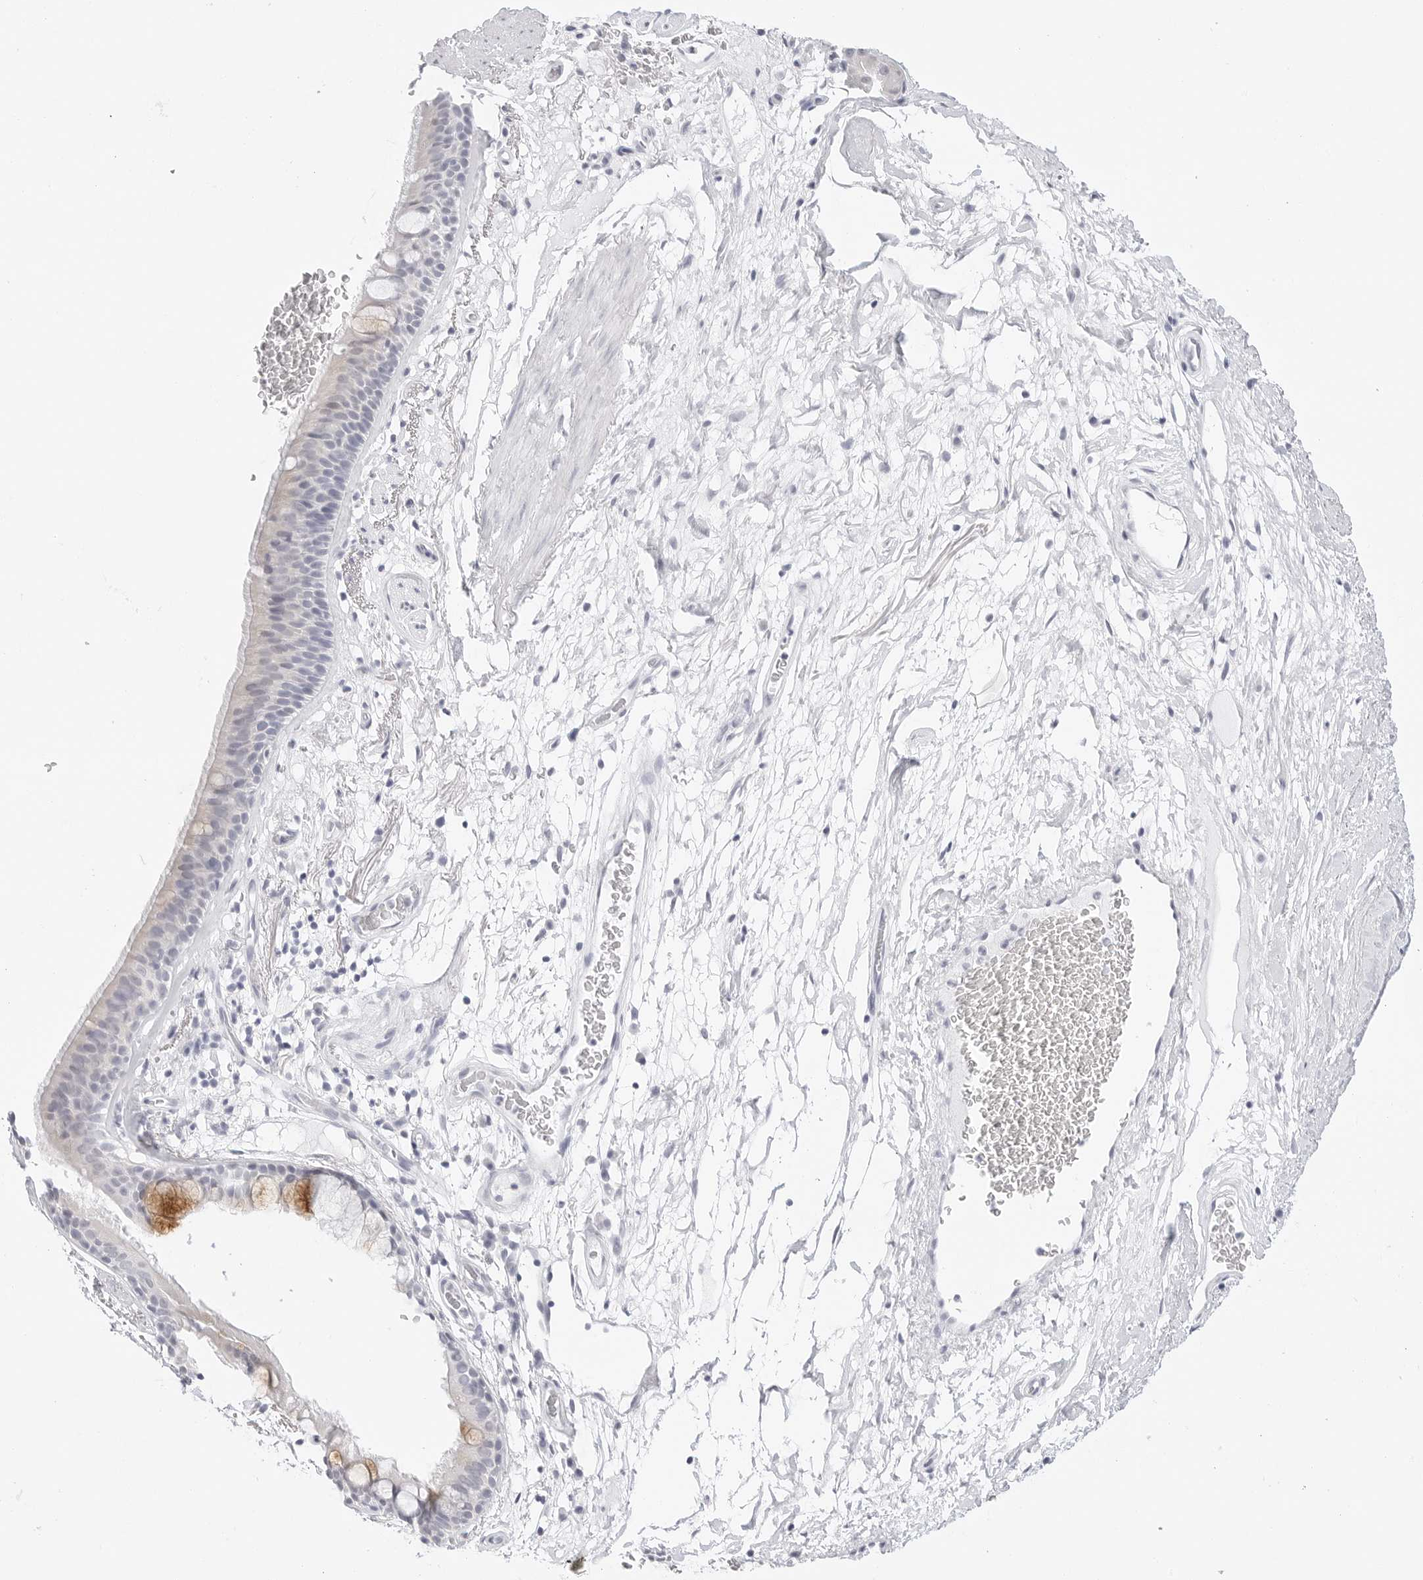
{"staining": {"intensity": "moderate", "quantity": "<25%", "location": "cytoplasmic/membranous"}, "tissue": "bronchus", "cell_type": "Respiratory epithelial cells", "image_type": "normal", "snomed": [{"axis": "morphology", "description": "Normal tissue, NOS"}, {"axis": "topography", "description": "Cartilage tissue"}], "caption": "This is a micrograph of immunohistochemistry staining of benign bronchus, which shows moderate staining in the cytoplasmic/membranous of respiratory epithelial cells.", "gene": "HMGCS2", "patient": {"sex": "female", "age": 63}}